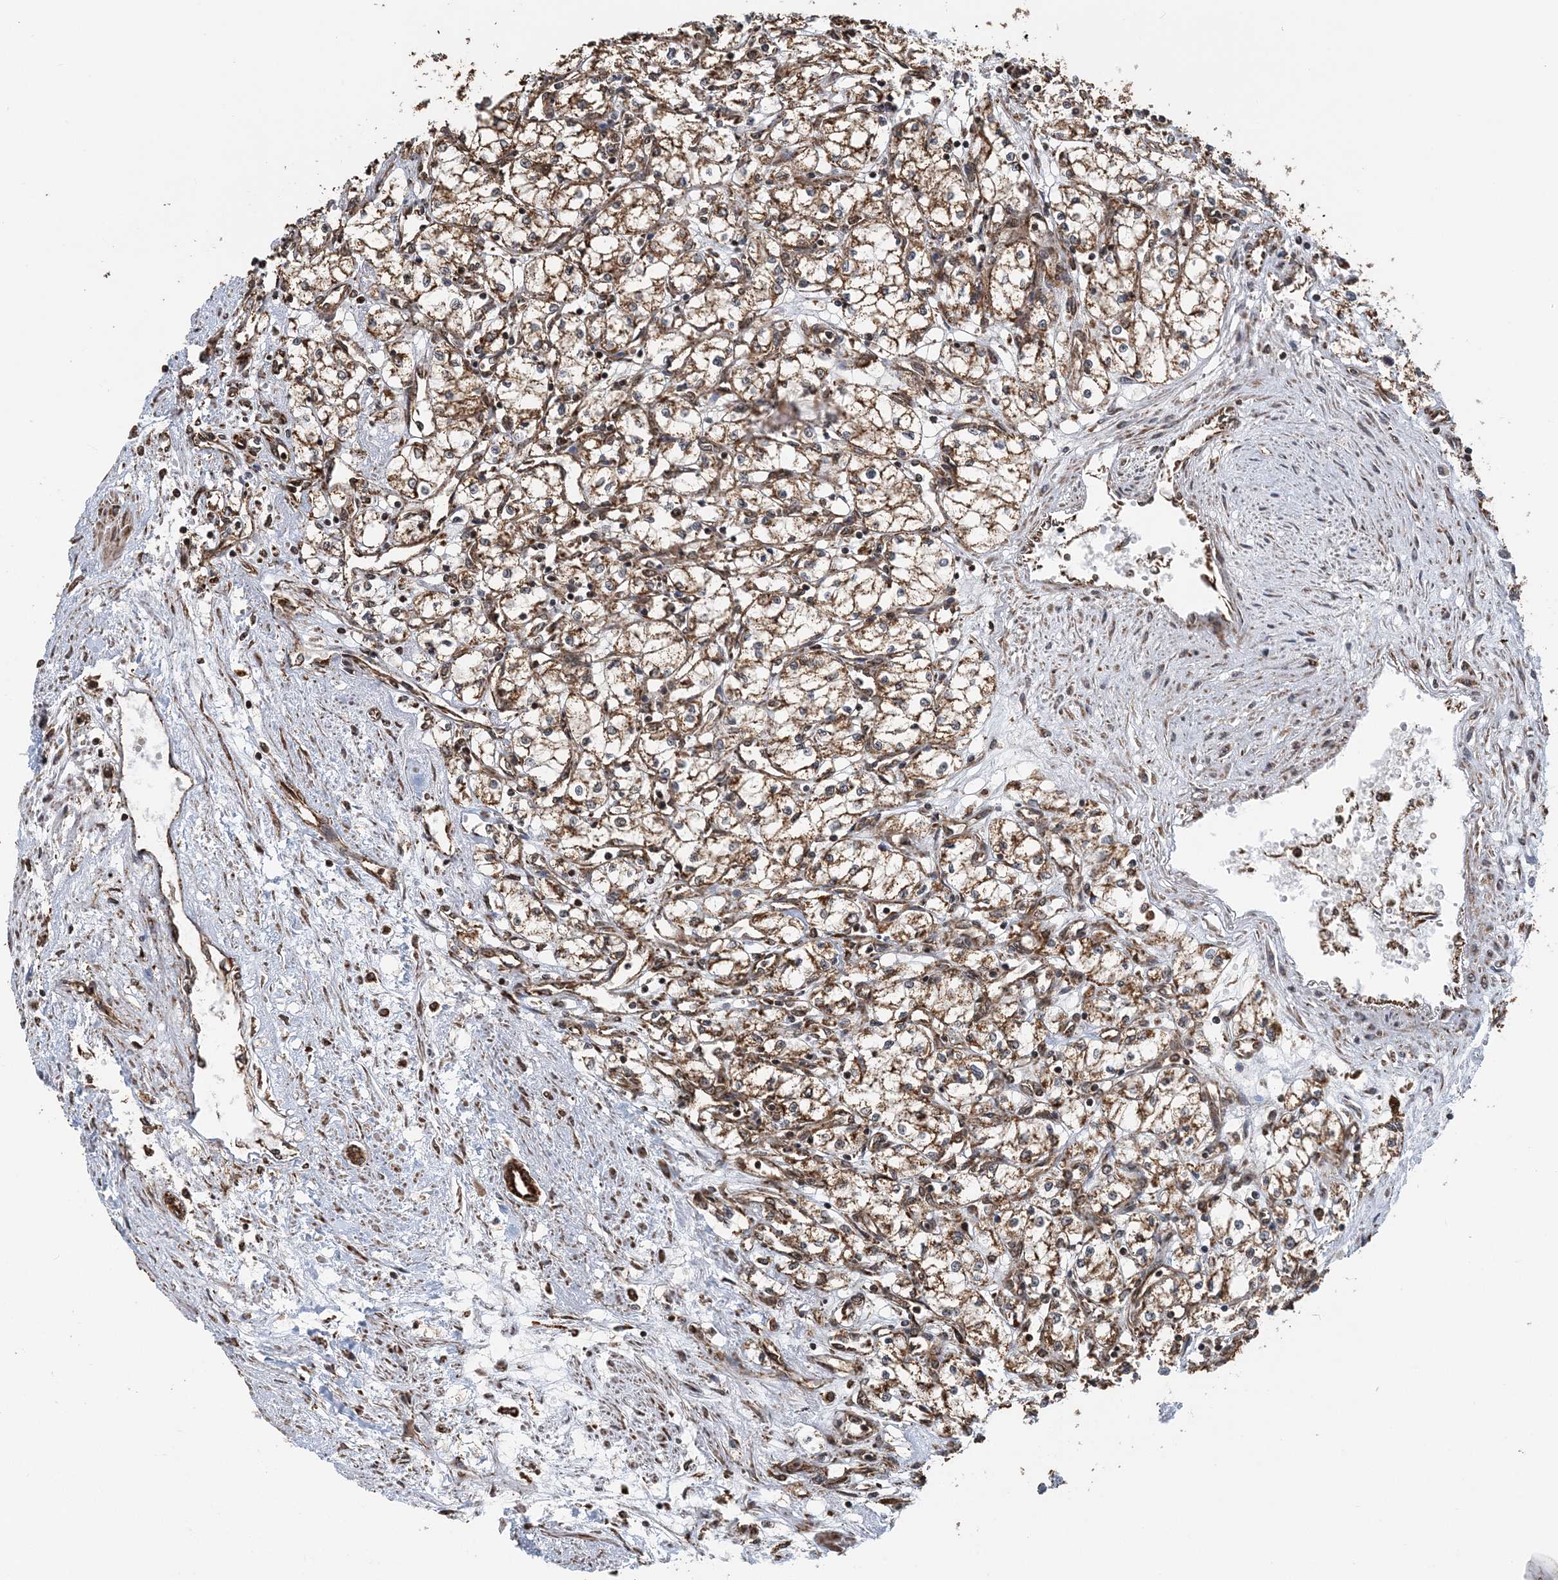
{"staining": {"intensity": "moderate", "quantity": ">75%", "location": "cytoplasmic/membranous"}, "tissue": "renal cancer", "cell_type": "Tumor cells", "image_type": "cancer", "snomed": [{"axis": "morphology", "description": "Adenocarcinoma, NOS"}, {"axis": "topography", "description": "Kidney"}], "caption": "Renal adenocarcinoma was stained to show a protein in brown. There is medium levels of moderate cytoplasmic/membranous expression in approximately >75% of tumor cells.", "gene": "PCBP1", "patient": {"sex": "male", "age": 59}}